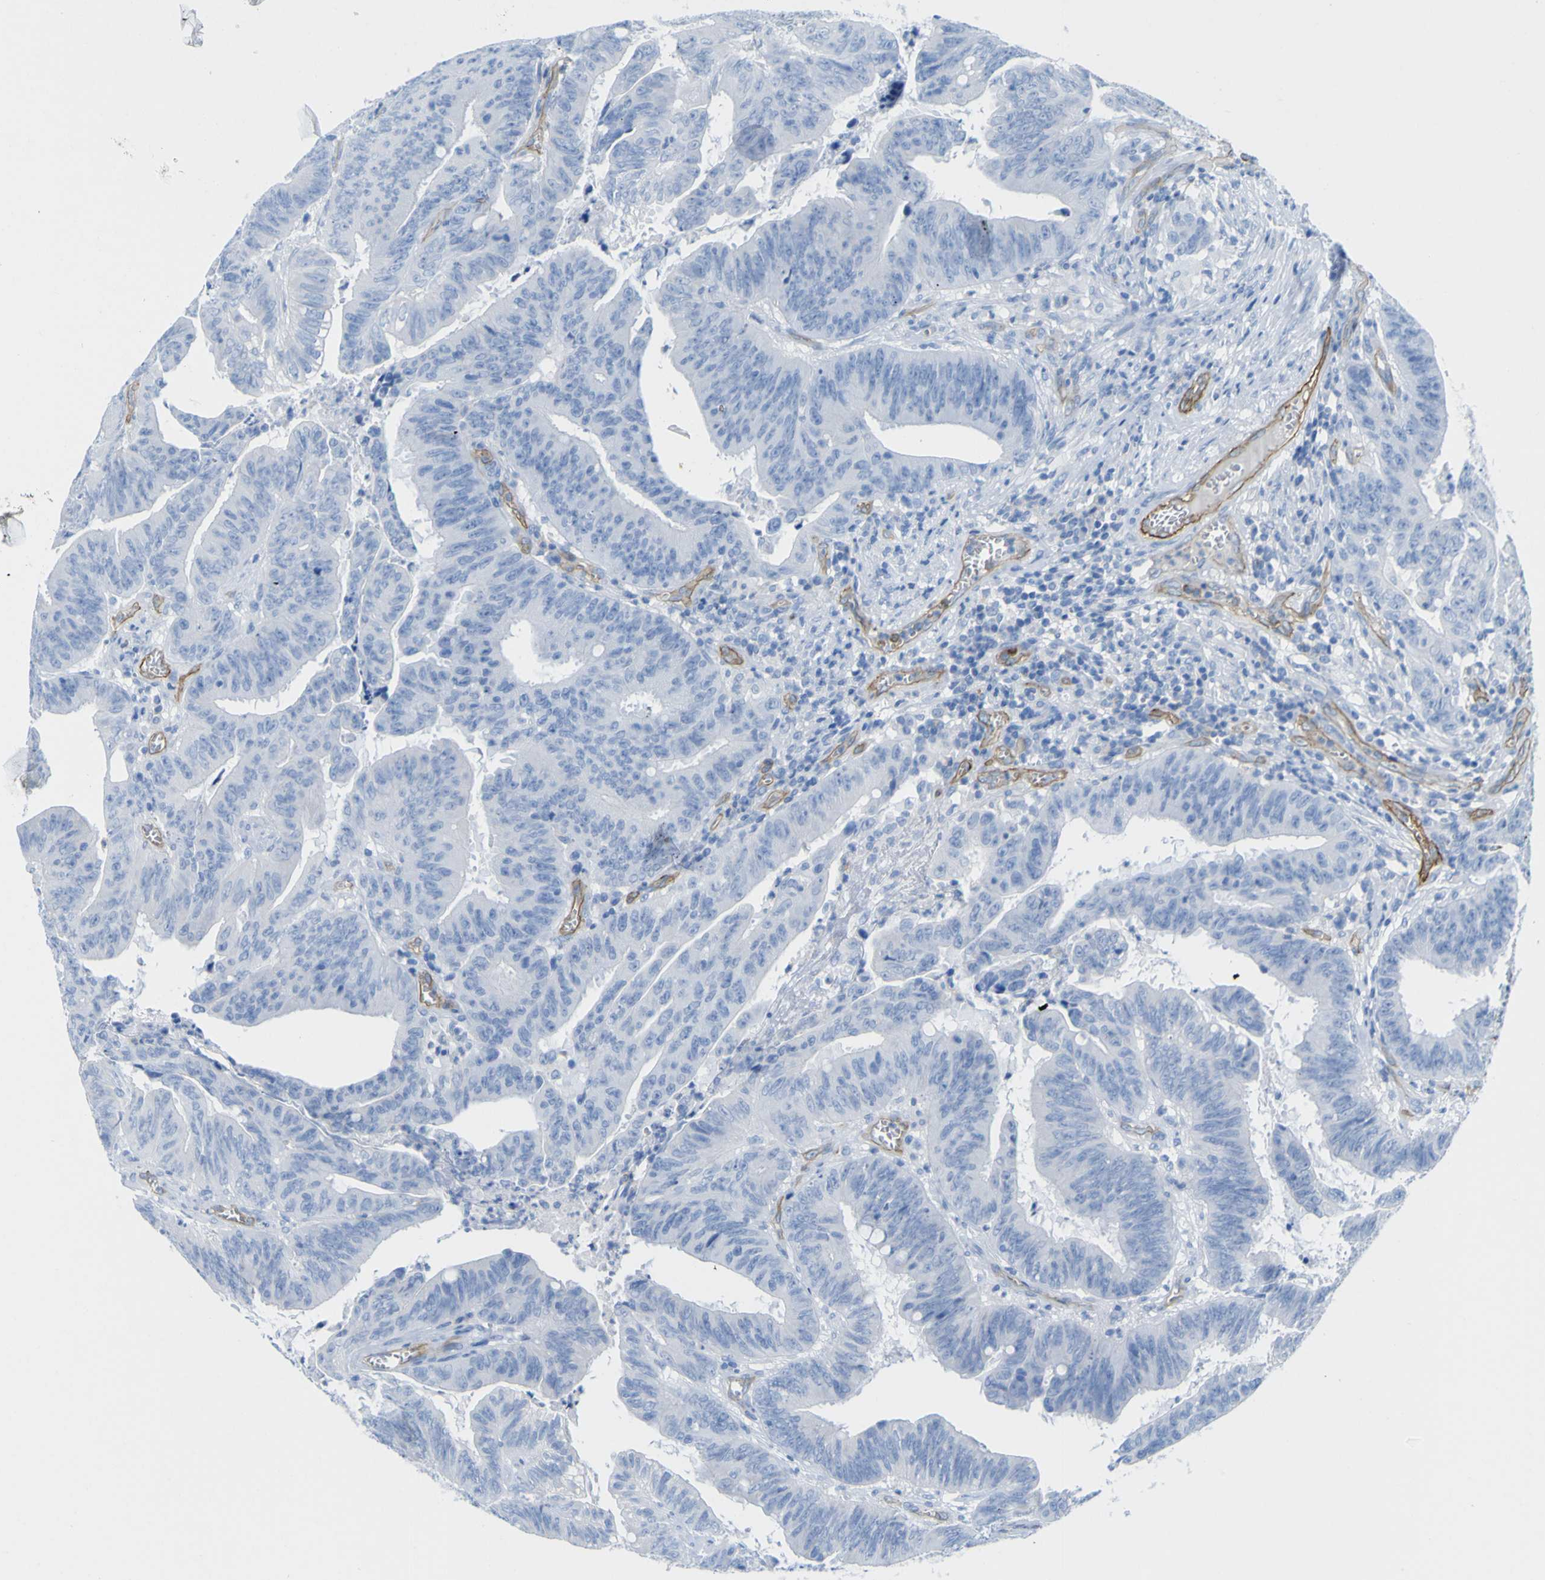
{"staining": {"intensity": "negative", "quantity": "none", "location": "none"}, "tissue": "colorectal cancer", "cell_type": "Tumor cells", "image_type": "cancer", "snomed": [{"axis": "morphology", "description": "Adenocarcinoma, NOS"}, {"axis": "topography", "description": "Colon"}], "caption": "A histopathology image of adenocarcinoma (colorectal) stained for a protein demonstrates no brown staining in tumor cells.", "gene": "CD93", "patient": {"sex": "male", "age": 45}}